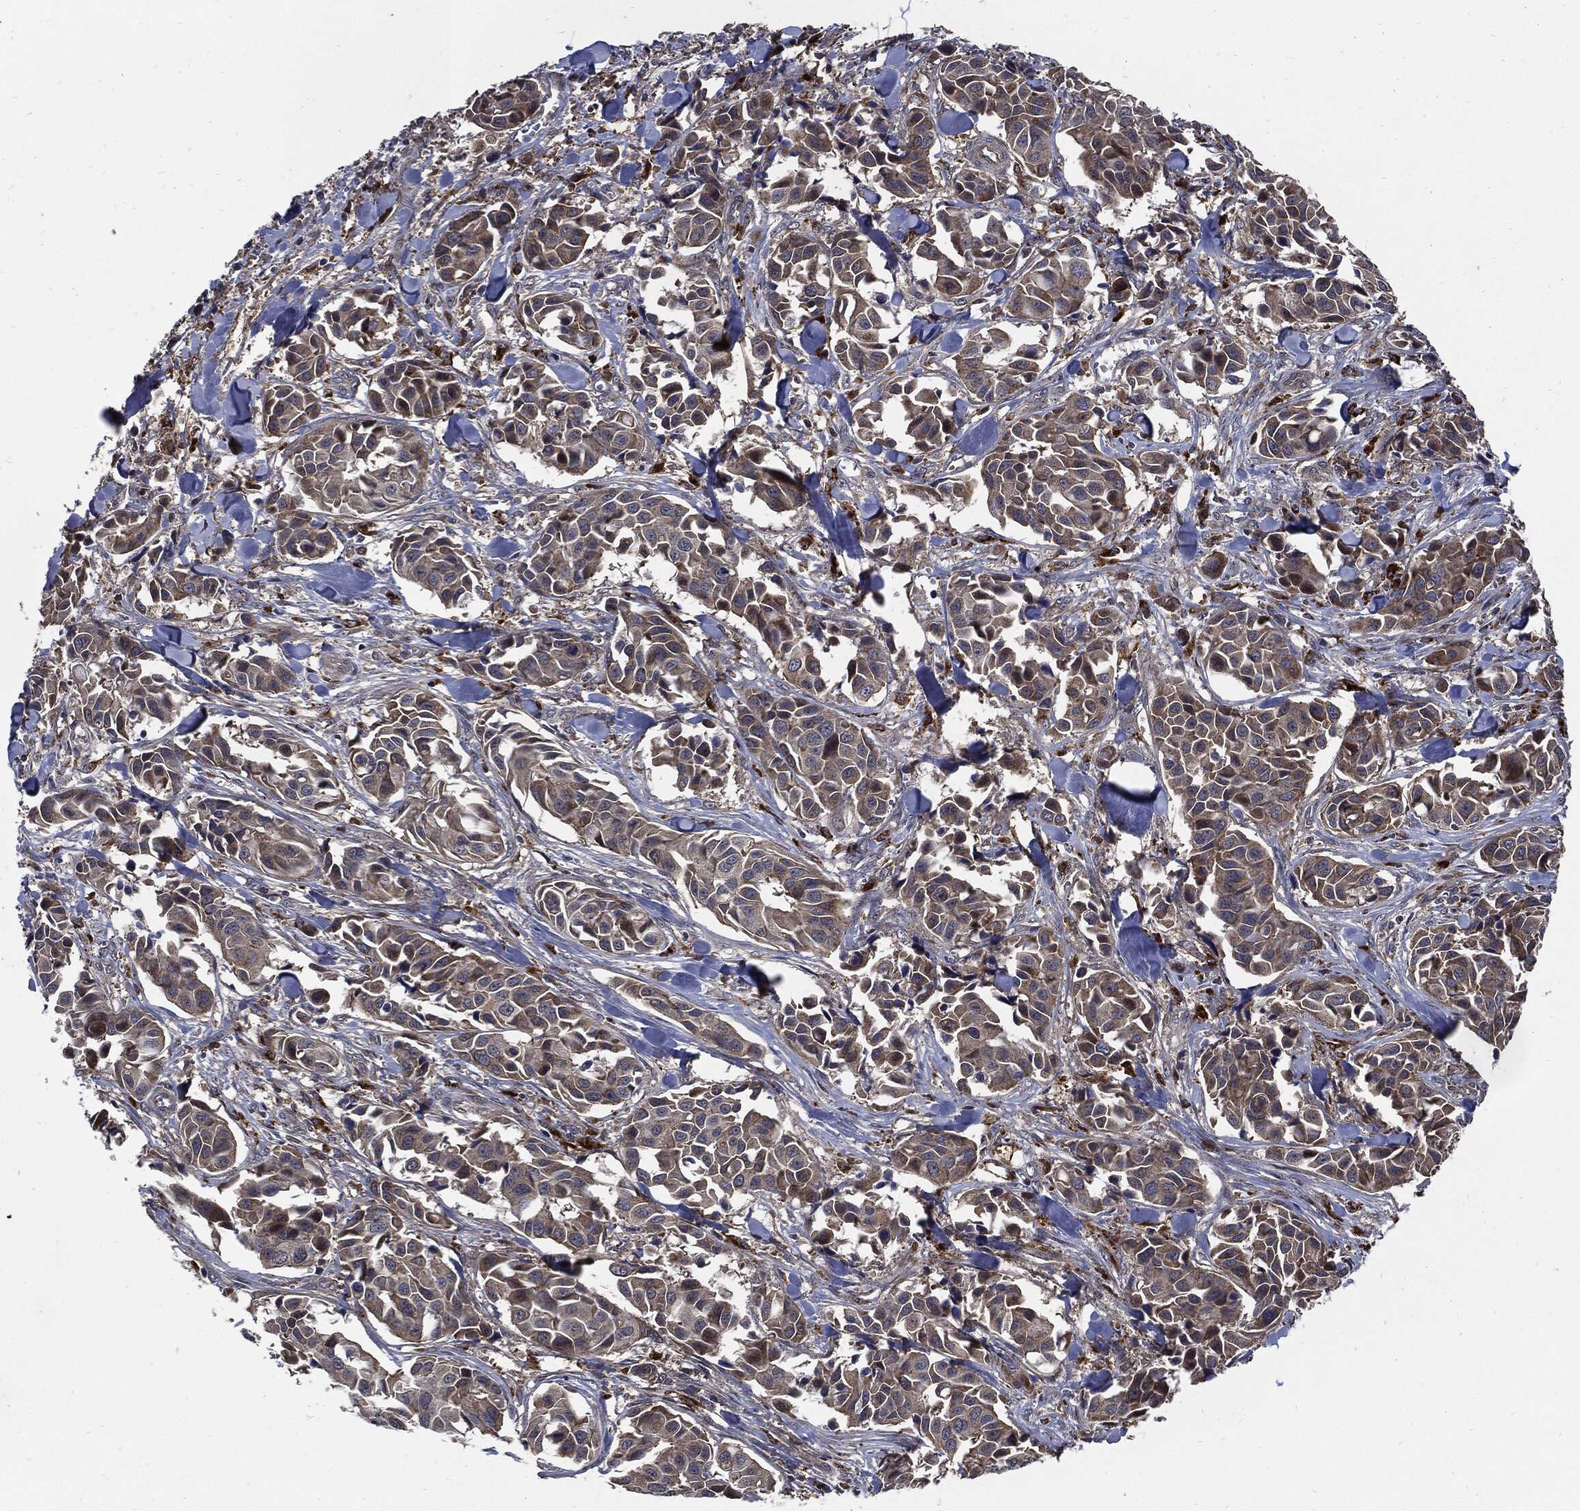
{"staining": {"intensity": "weak", "quantity": ">75%", "location": "cytoplasmic/membranous"}, "tissue": "head and neck cancer", "cell_type": "Tumor cells", "image_type": "cancer", "snomed": [{"axis": "morphology", "description": "Adenocarcinoma, NOS"}, {"axis": "topography", "description": "Head-Neck"}], "caption": "Protein staining shows weak cytoplasmic/membranous positivity in approximately >75% of tumor cells in head and neck cancer (adenocarcinoma).", "gene": "SLC31A2", "patient": {"sex": "male", "age": 76}}